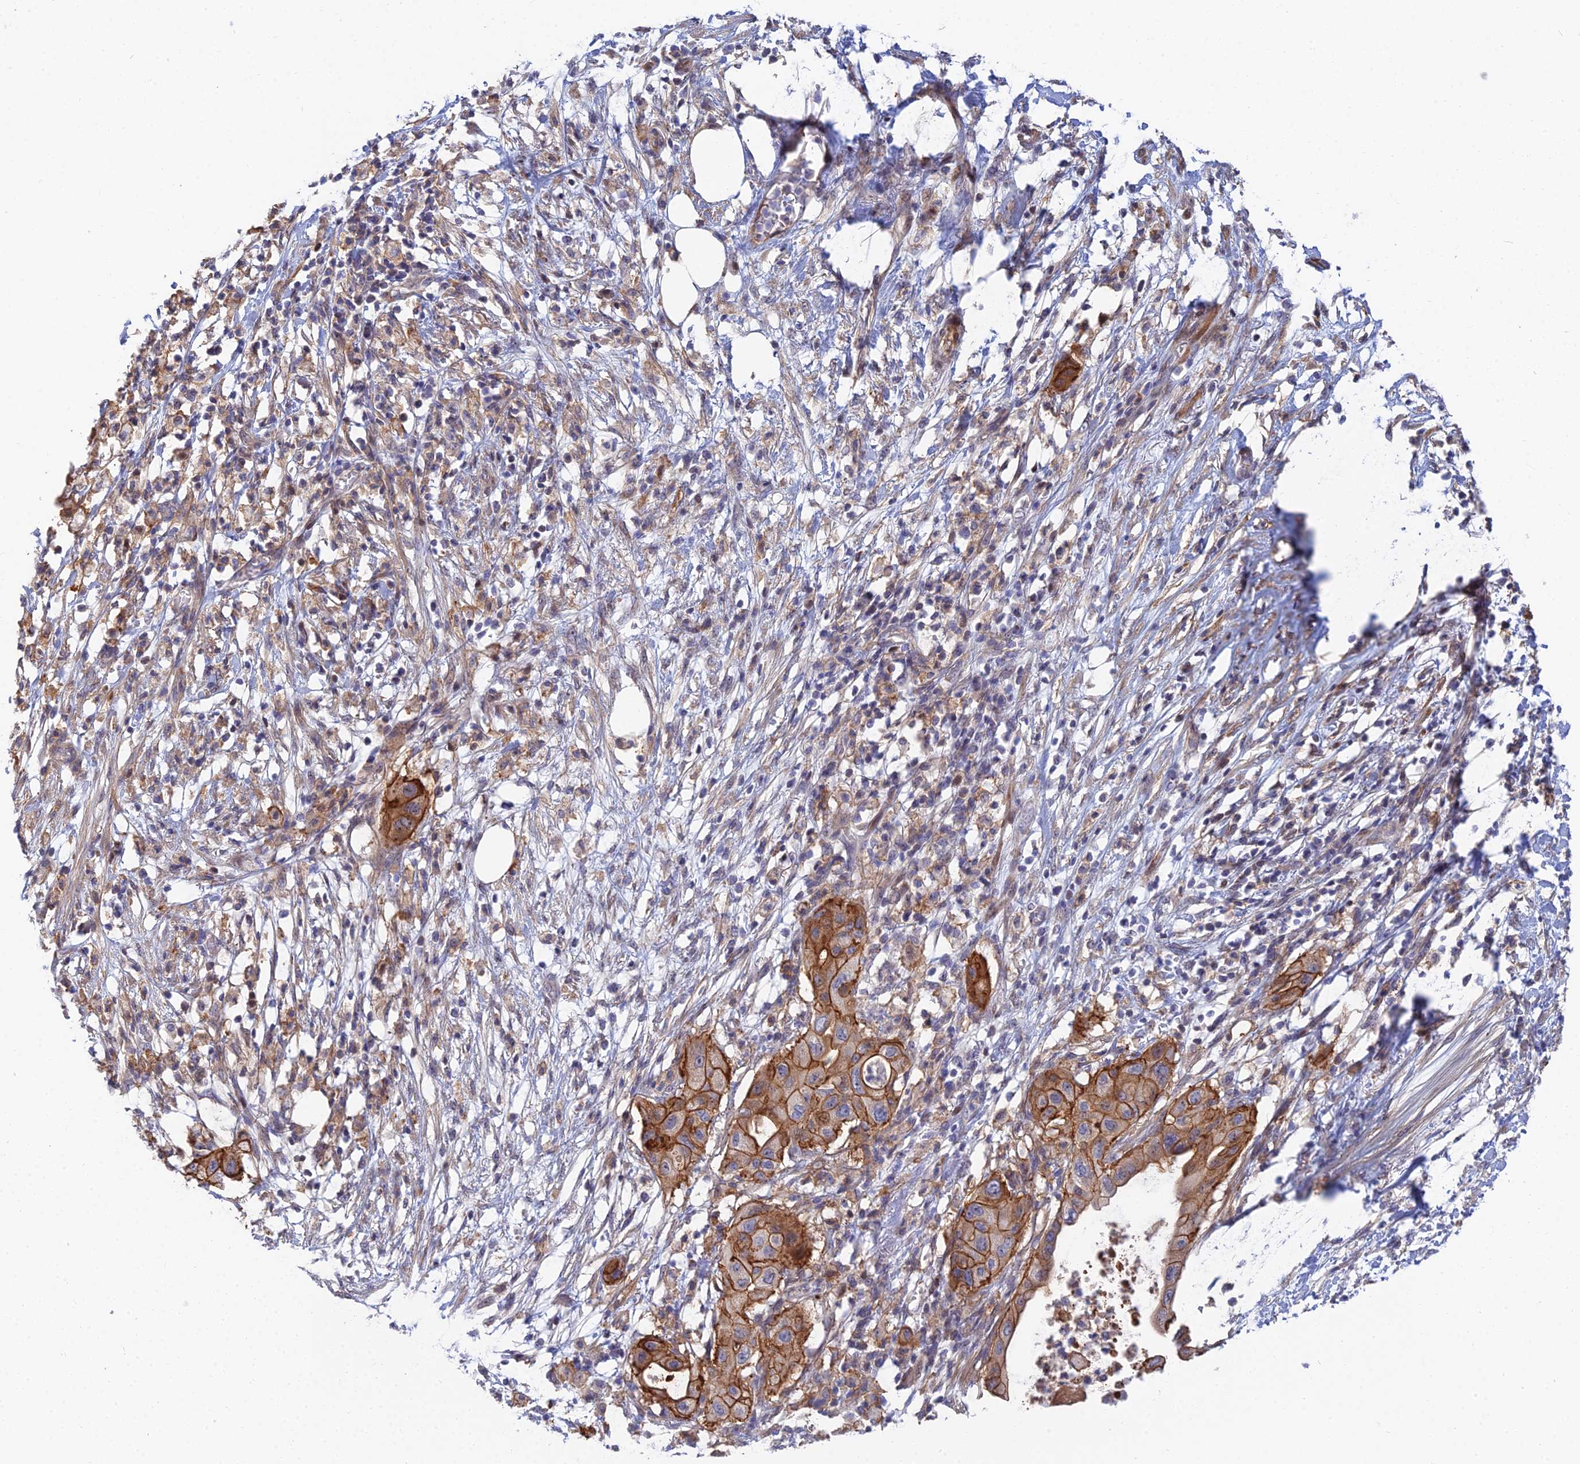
{"staining": {"intensity": "moderate", "quantity": ">75%", "location": "cytoplasmic/membranous"}, "tissue": "pancreatic cancer", "cell_type": "Tumor cells", "image_type": "cancer", "snomed": [{"axis": "morphology", "description": "Adenocarcinoma, NOS"}, {"axis": "topography", "description": "Pancreas"}], "caption": "Pancreatic adenocarcinoma stained with a protein marker demonstrates moderate staining in tumor cells.", "gene": "TRIM43B", "patient": {"sex": "male", "age": 68}}